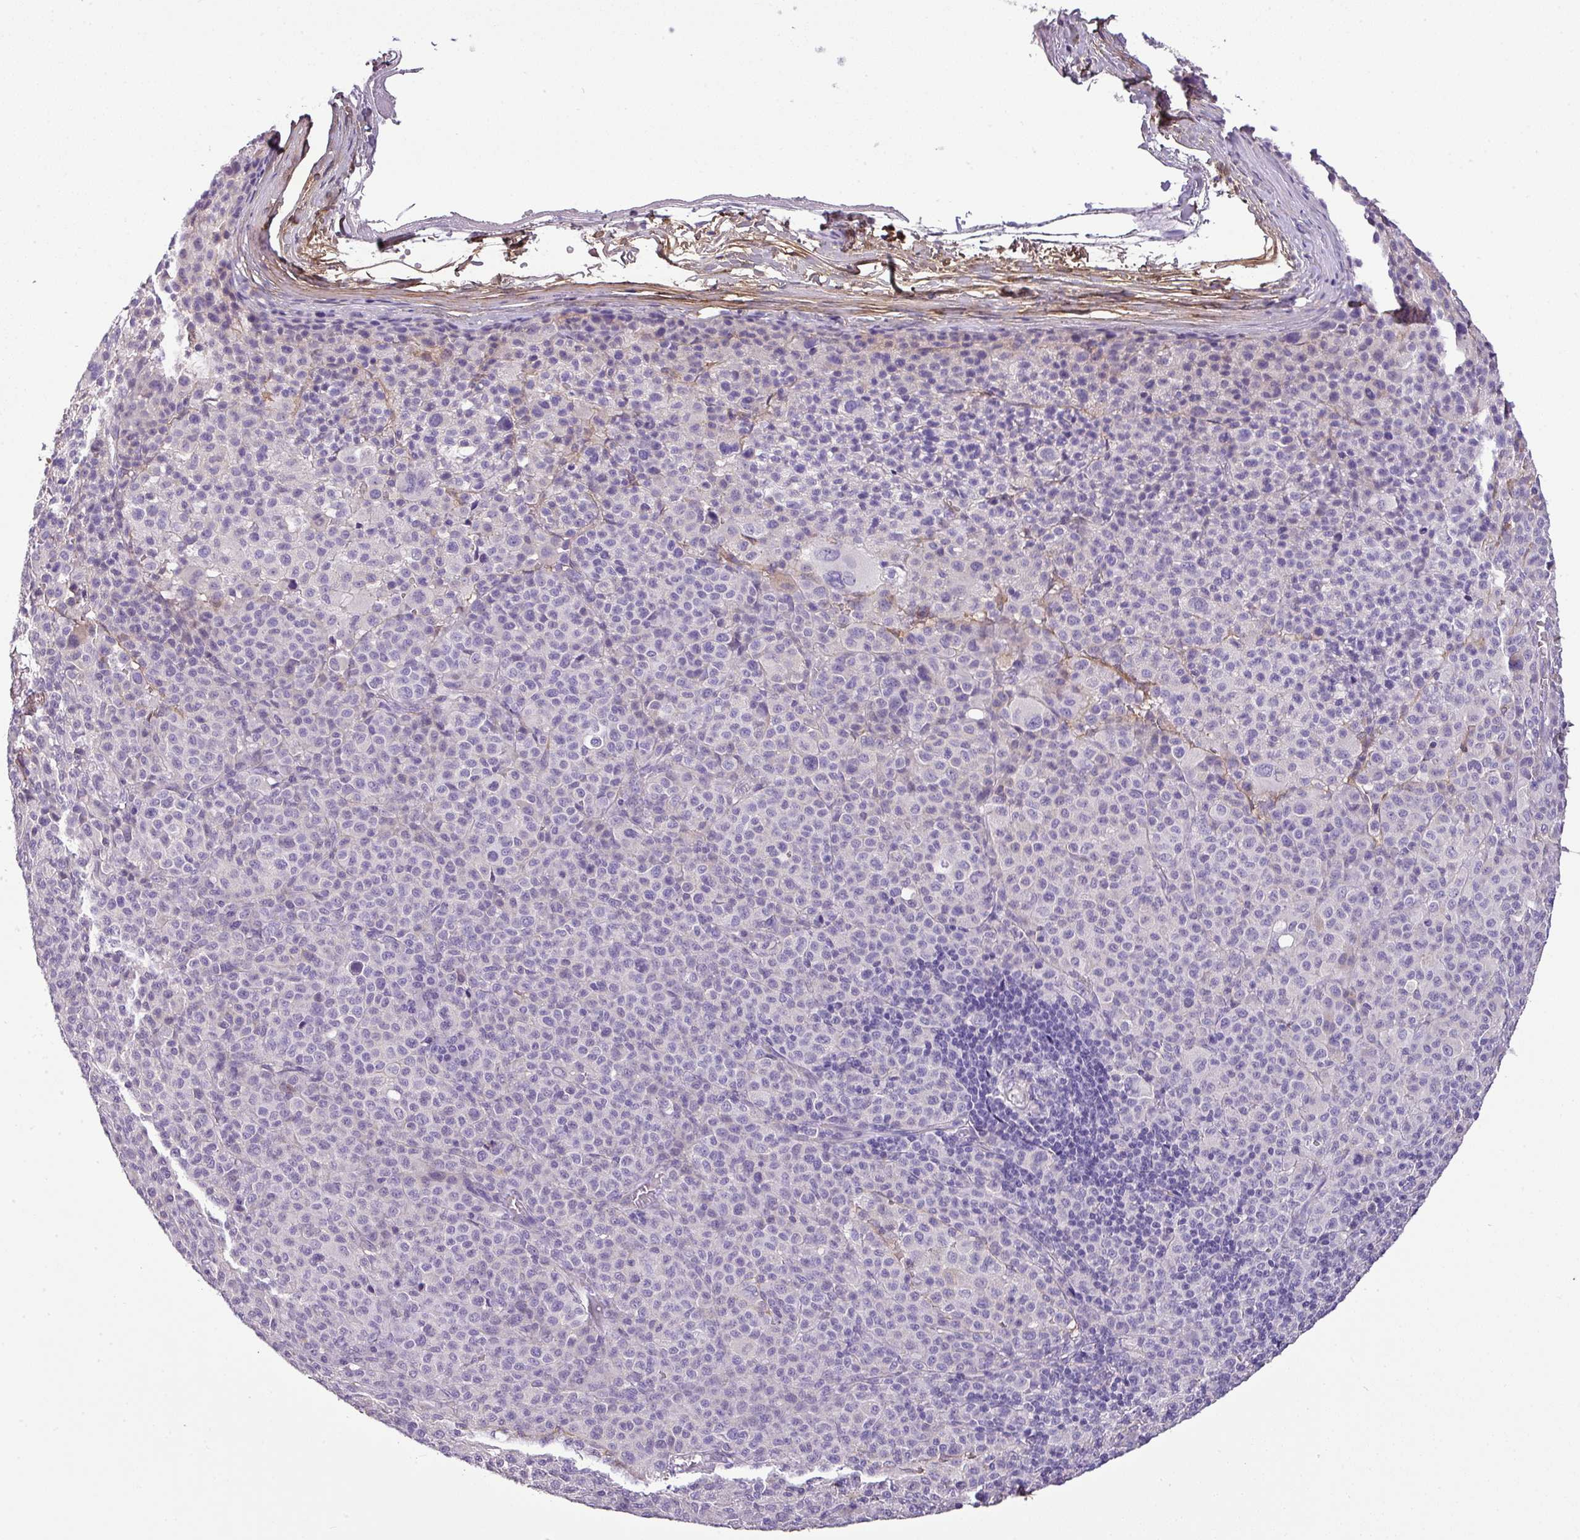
{"staining": {"intensity": "negative", "quantity": "none", "location": "none"}, "tissue": "melanoma", "cell_type": "Tumor cells", "image_type": "cancer", "snomed": [{"axis": "morphology", "description": "Malignant melanoma, Metastatic site"}, {"axis": "topography", "description": "Skin"}], "caption": "Immunohistochemistry of malignant melanoma (metastatic site) reveals no expression in tumor cells.", "gene": "PARD6G", "patient": {"sex": "female", "age": 74}}